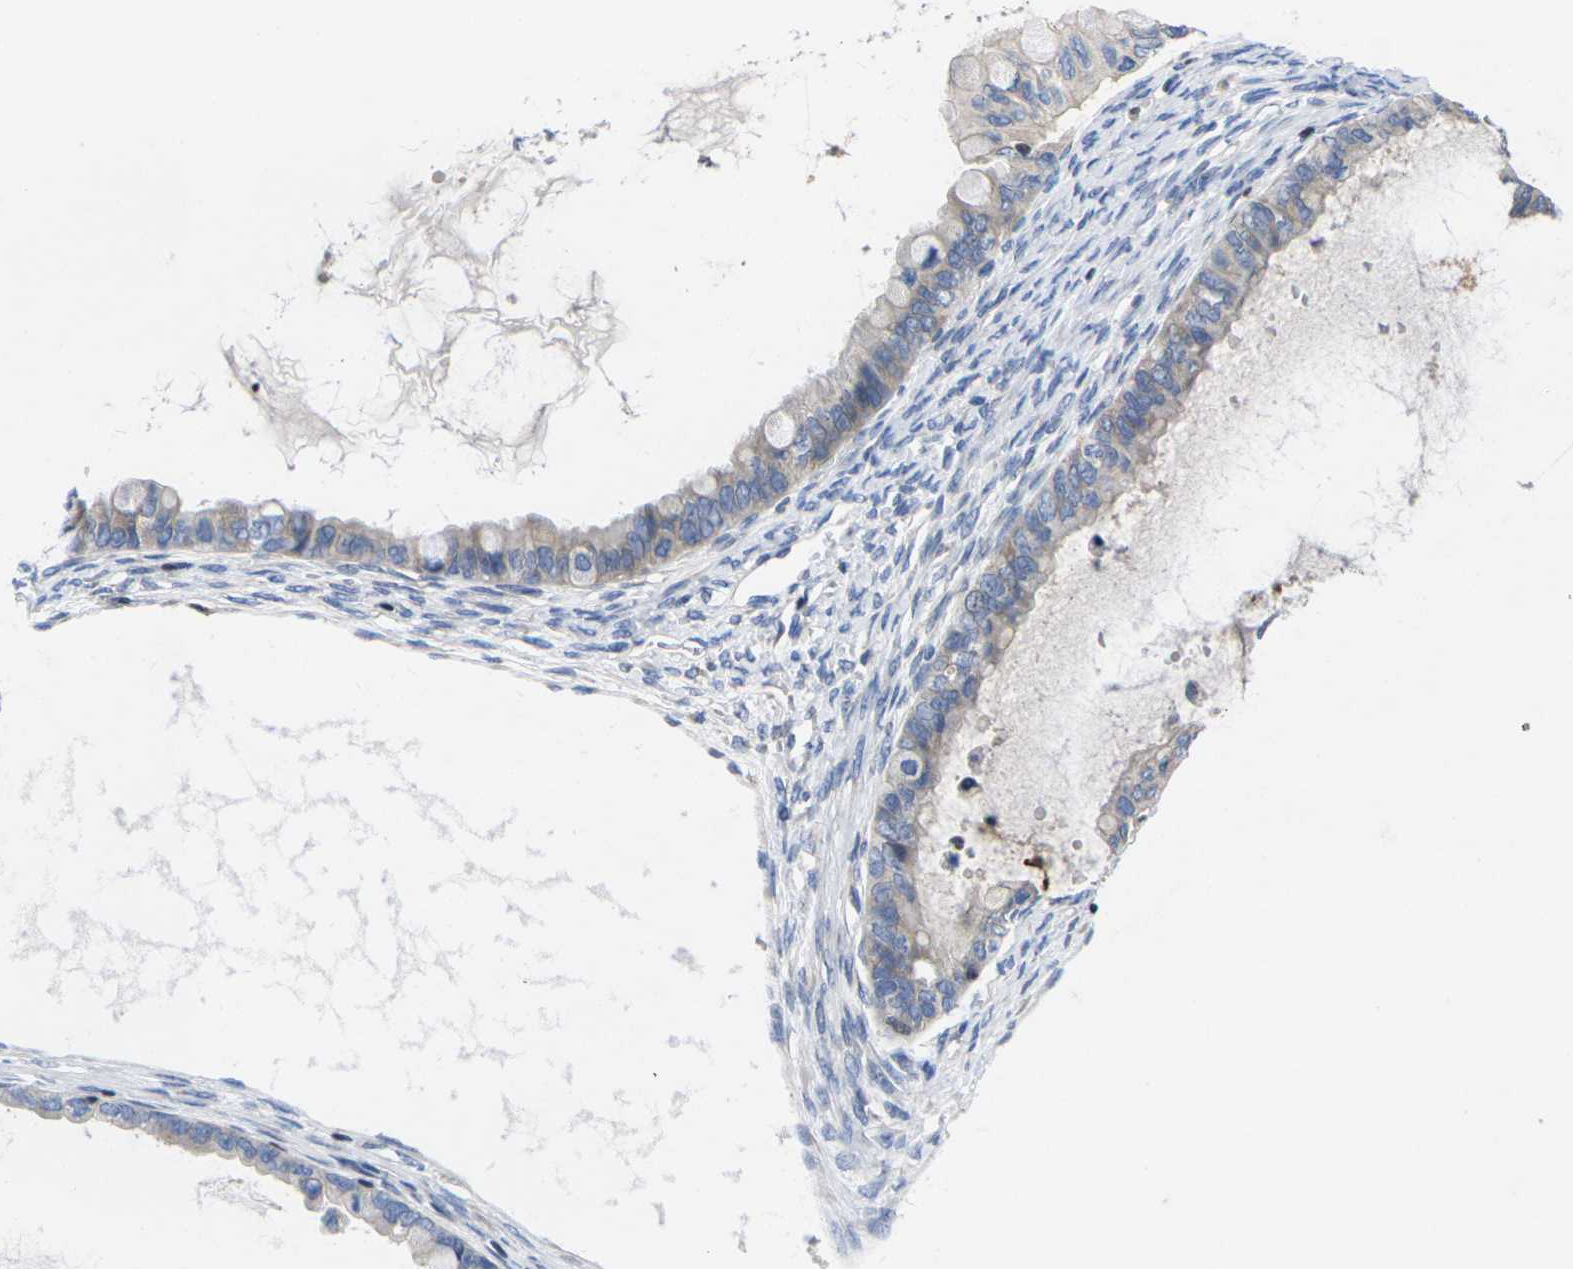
{"staining": {"intensity": "negative", "quantity": "none", "location": "none"}, "tissue": "ovarian cancer", "cell_type": "Tumor cells", "image_type": "cancer", "snomed": [{"axis": "morphology", "description": "Cystadenocarcinoma, mucinous, NOS"}, {"axis": "topography", "description": "Ovary"}], "caption": "The micrograph exhibits no significant positivity in tumor cells of ovarian cancer (mucinous cystadenocarcinoma).", "gene": "IKZF1", "patient": {"sex": "female", "age": 80}}